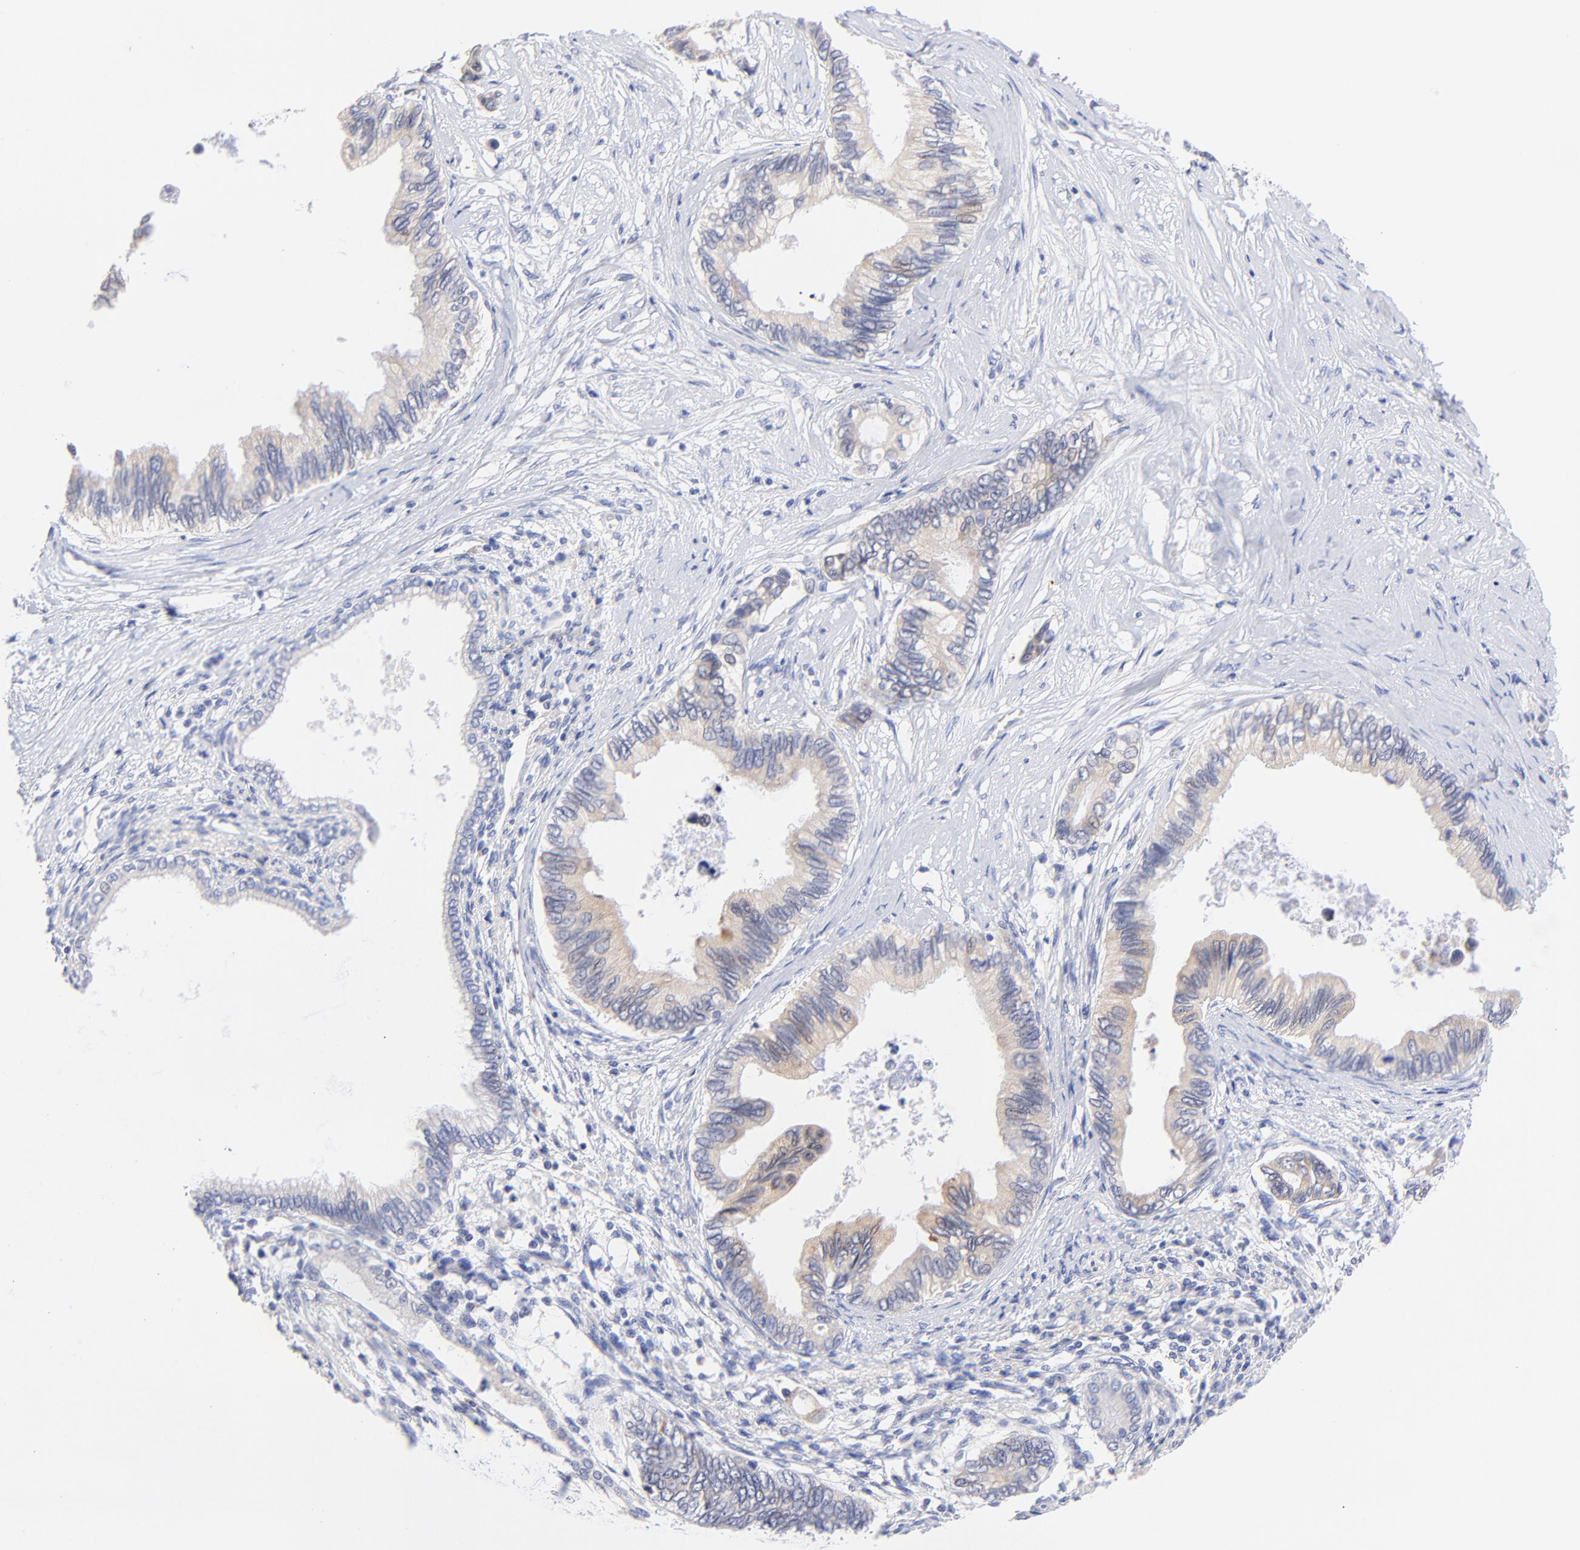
{"staining": {"intensity": "weak", "quantity": "25%-75%", "location": "cytoplasmic/membranous"}, "tissue": "pancreatic cancer", "cell_type": "Tumor cells", "image_type": "cancer", "snomed": [{"axis": "morphology", "description": "Adenocarcinoma, NOS"}, {"axis": "topography", "description": "Pancreas"}], "caption": "This photomicrograph exhibits IHC staining of human pancreatic adenocarcinoma, with low weak cytoplasmic/membranous staining in approximately 25%-75% of tumor cells.", "gene": "EBP", "patient": {"sex": "female", "age": 66}}